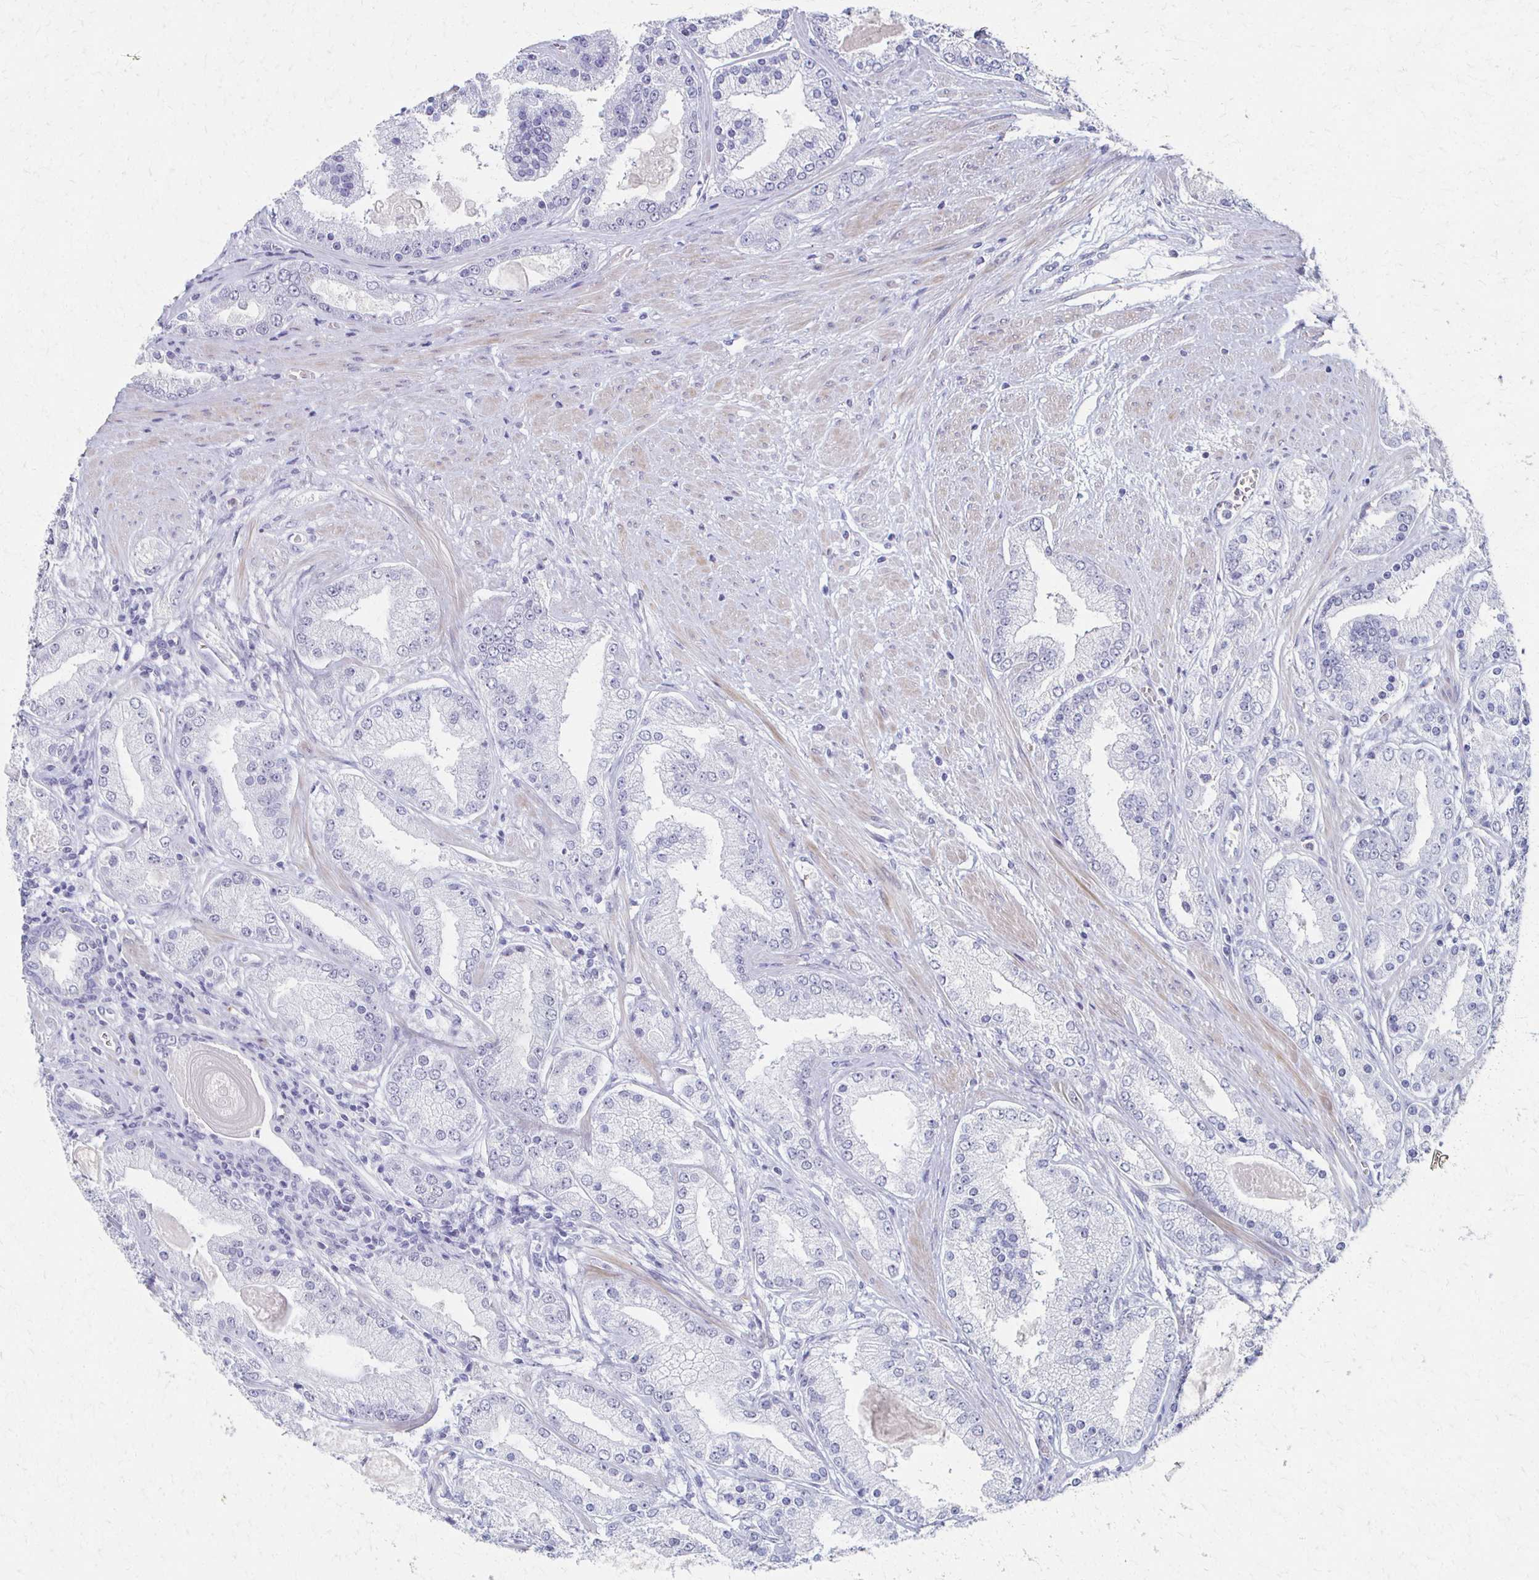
{"staining": {"intensity": "negative", "quantity": "none", "location": "none"}, "tissue": "prostate cancer", "cell_type": "Tumor cells", "image_type": "cancer", "snomed": [{"axis": "morphology", "description": "Adenocarcinoma, High grade"}, {"axis": "topography", "description": "Prostate"}], "caption": "Immunohistochemistry (IHC) of prostate high-grade adenocarcinoma displays no positivity in tumor cells.", "gene": "CXCR2", "patient": {"sex": "male", "age": 67}}